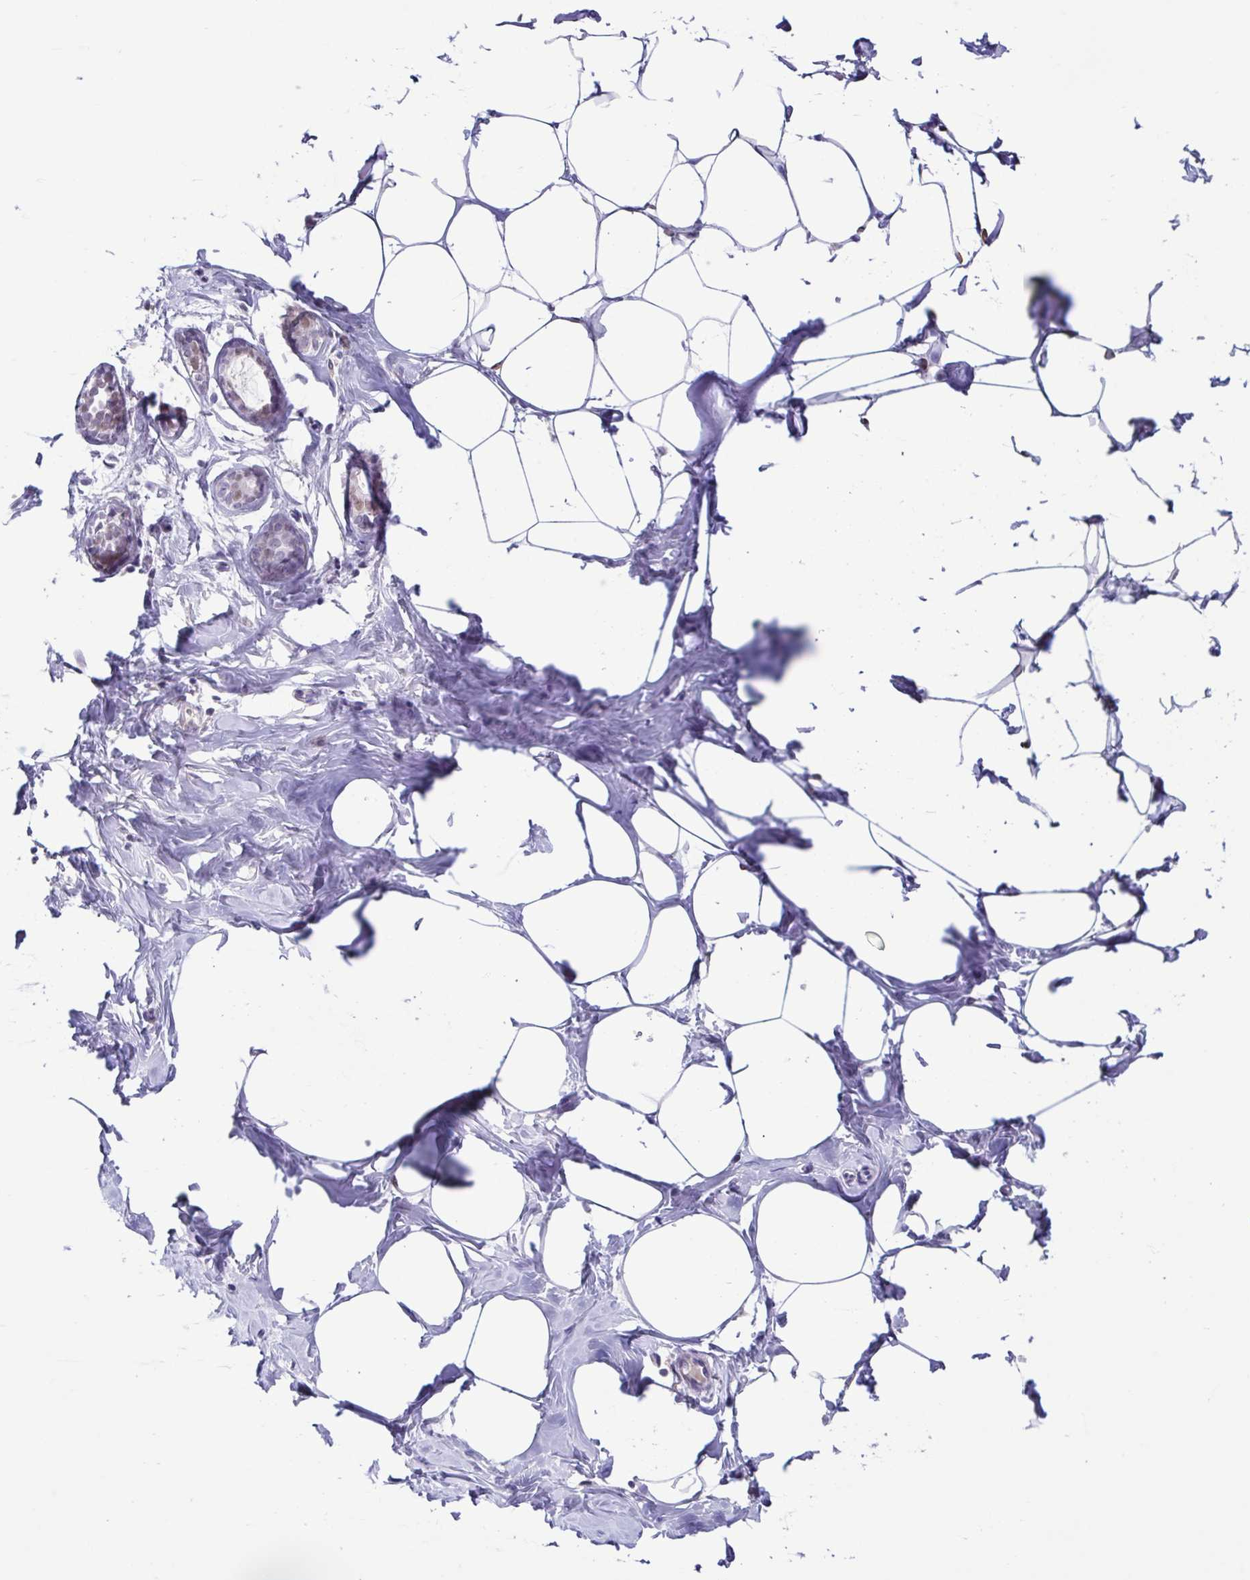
{"staining": {"intensity": "negative", "quantity": "none", "location": "none"}, "tissue": "breast", "cell_type": "Adipocytes", "image_type": "normal", "snomed": [{"axis": "morphology", "description": "Normal tissue, NOS"}, {"axis": "topography", "description": "Breast"}], "caption": "Adipocytes are negative for protein expression in unremarkable human breast. (DAB immunohistochemistry (IHC), high magnification).", "gene": "ACTRT3", "patient": {"sex": "female", "age": 27}}